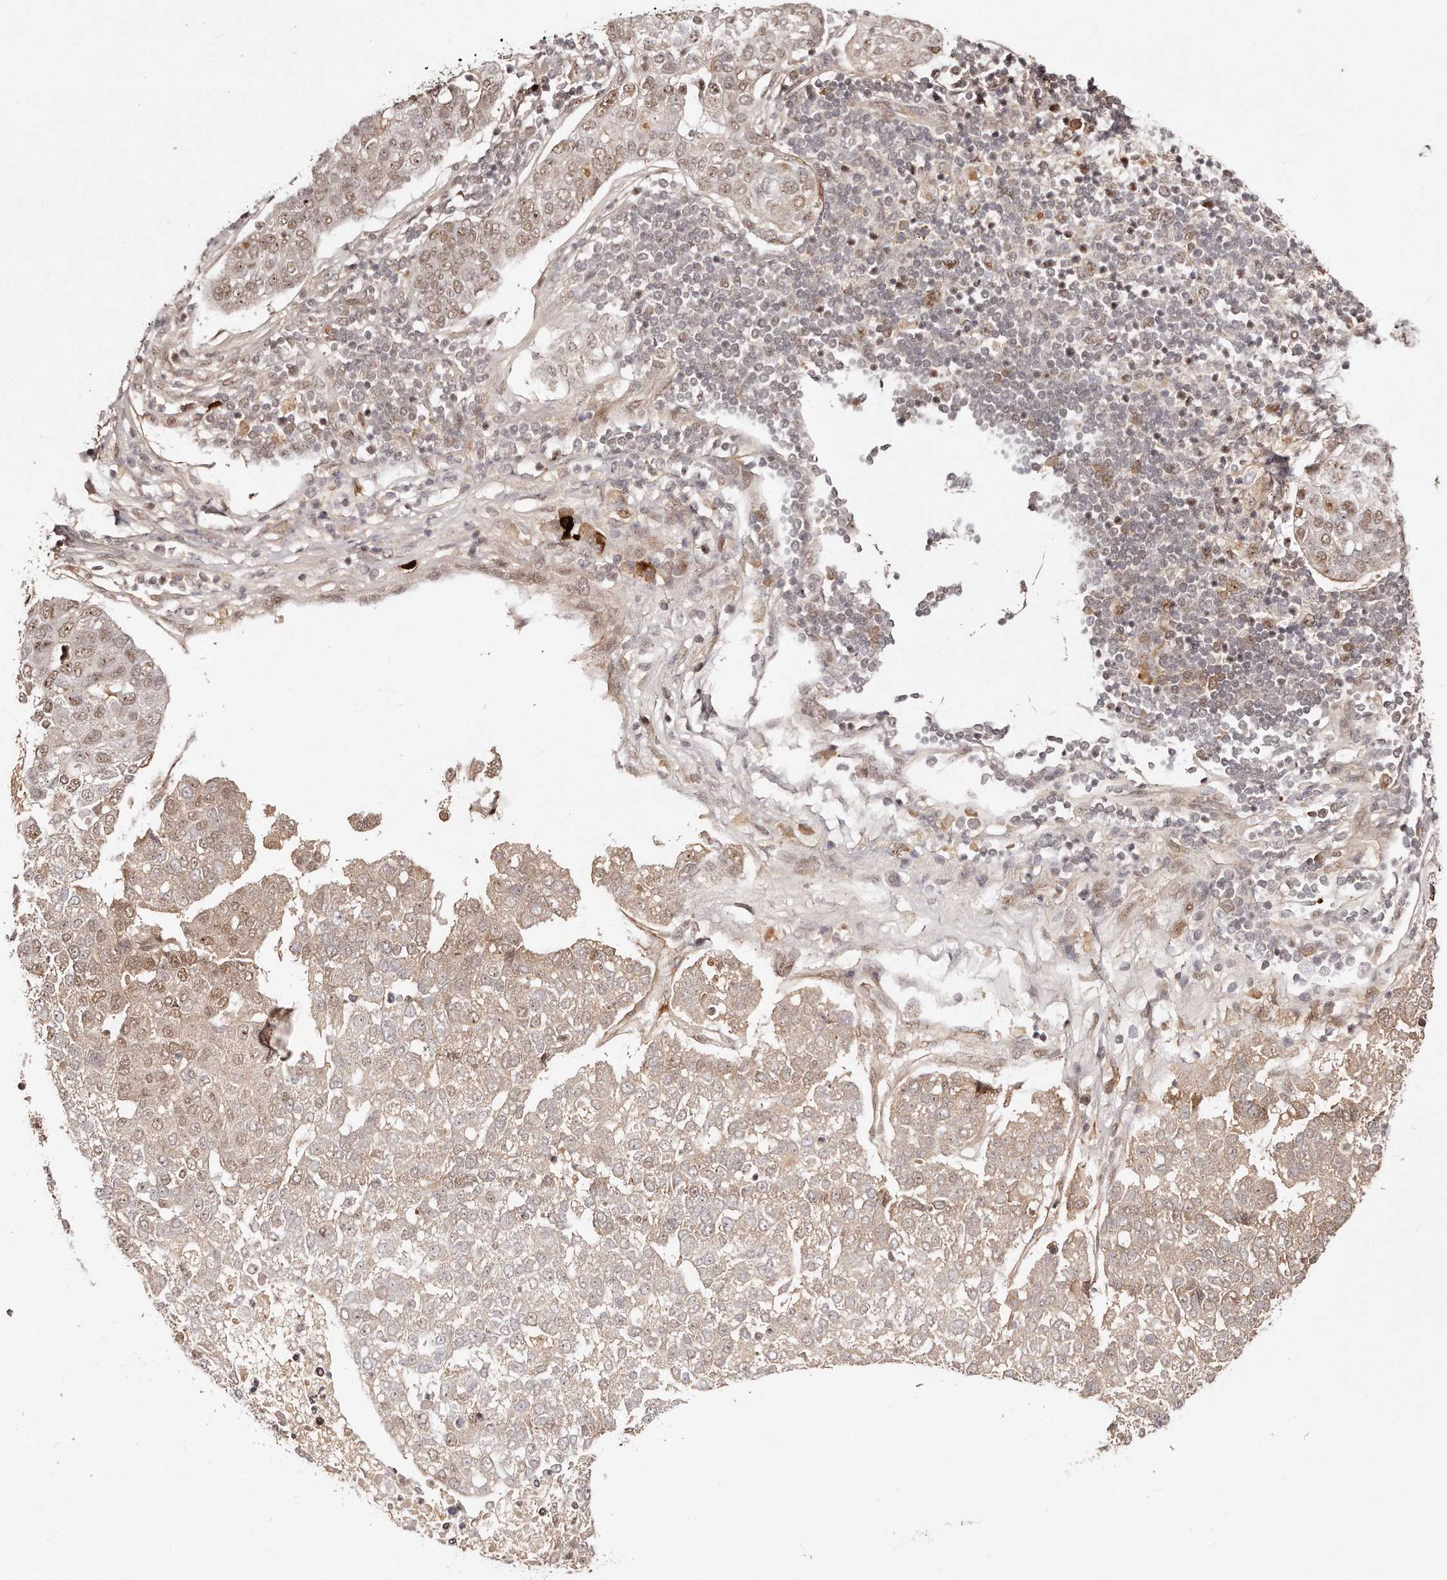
{"staining": {"intensity": "weak", "quantity": ">75%", "location": "nuclear"}, "tissue": "pancreatic cancer", "cell_type": "Tumor cells", "image_type": "cancer", "snomed": [{"axis": "morphology", "description": "Adenocarcinoma, NOS"}, {"axis": "topography", "description": "Pancreas"}], "caption": "Protein staining of pancreatic adenocarcinoma tissue displays weak nuclear positivity in about >75% of tumor cells.", "gene": "SOX4", "patient": {"sex": "female", "age": 61}}